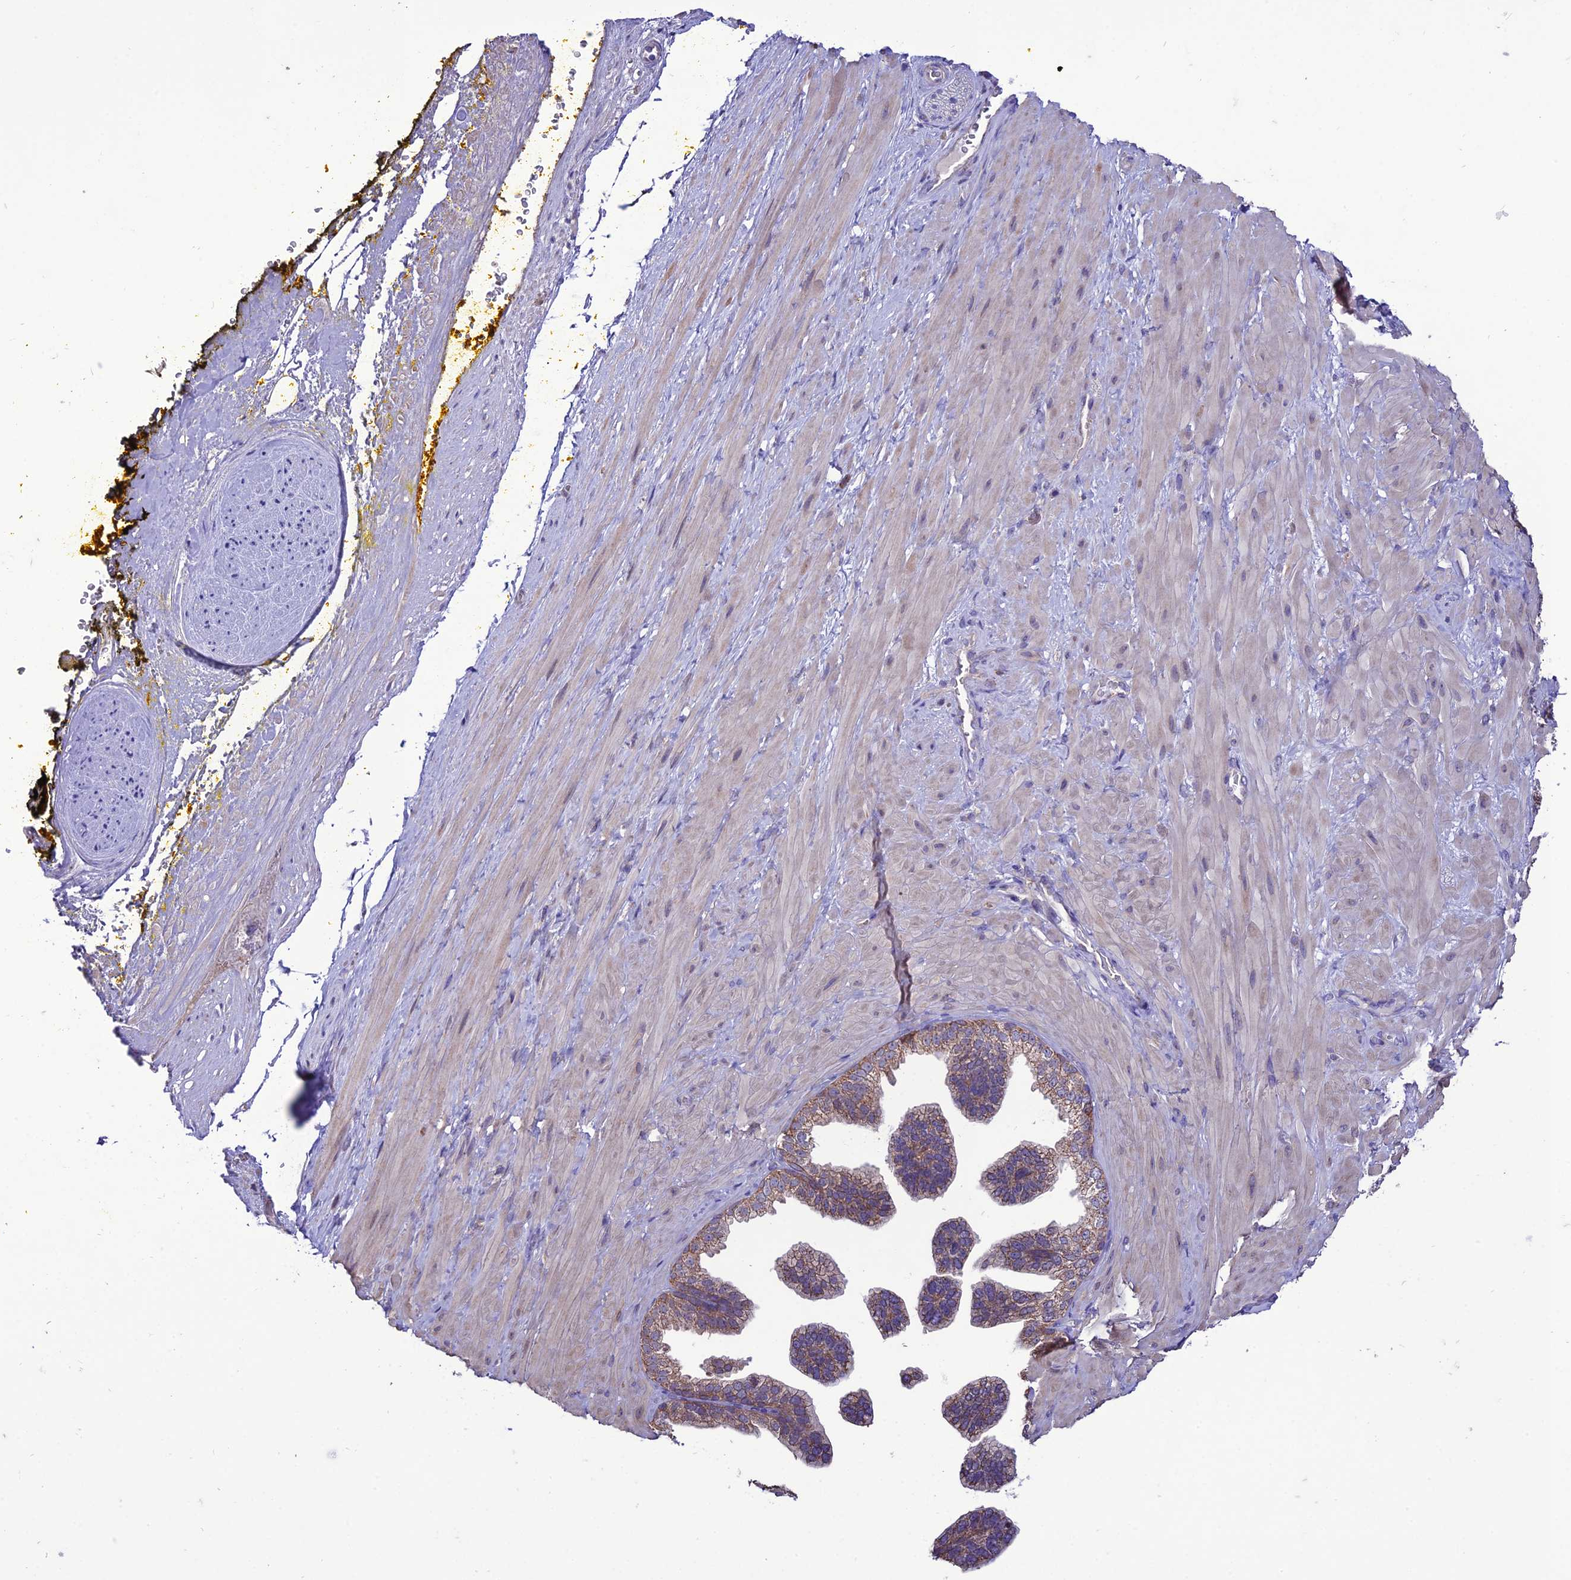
{"staining": {"intensity": "weak", "quantity": "<25%", "location": "cytoplasmic/membranous"}, "tissue": "adipose tissue", "cell_type": "Adipocytes", "image_type": "normal", "snomed": [{"axis": "morphology", "description": "Normal tissue, NOS"}, {"axis": "morphology", "description": "Adenocarcinoma, Low grade"}, {"axis": "topography", "description": "Prostate"}, {"axis": "topography", "description": "Peripheral nerve tissue"}], "caption": "A histopathology image of adipose tissue stained for a protein demonstrates no brown staining in adipocytes. Nuclei are stained in blue.", "gene": "HOGA1", "patient": {"sex": "male", "age": 63}}